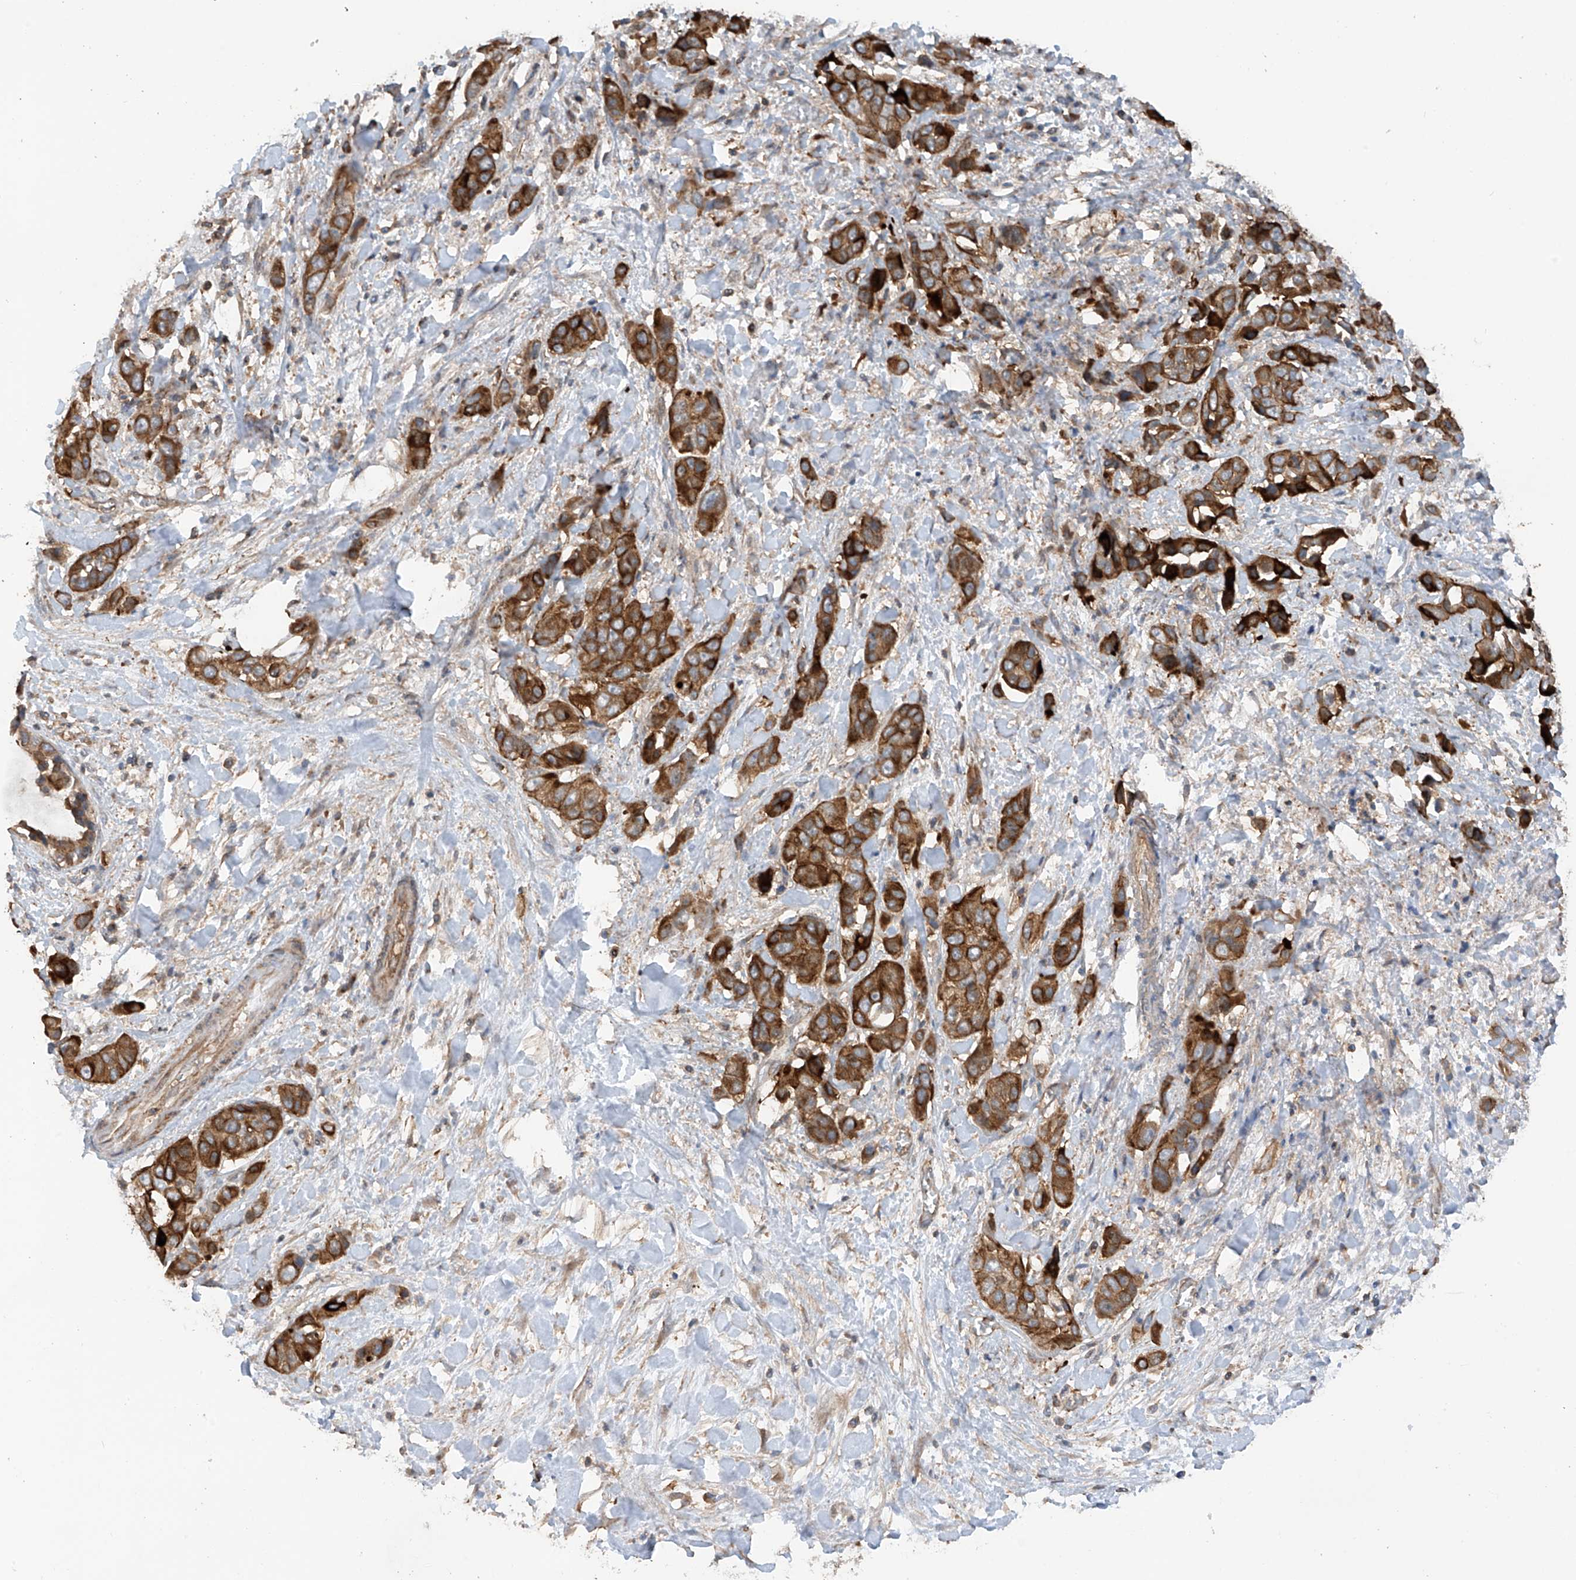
{"staining": {"intensity": "strong", "quantity": ">75%", "location": "cytoplasmic/membranous"}, "tissue": "liver cancer", "cell_type": "Tumor cells", "image_type": "cancer", "snomed": [{"axis": "morphology", "description": "Cholangiocarcinoma"}, {"axis": "topography", "description": "Liver"}], "caption": "Tumor cells display high levels of strong cytoplasmic/membranous positivity in about >75% of cells in human liver cholangiocarcinoma.", "gene": "RPAIN", "patient": {"sex": "female", "age": 52}}